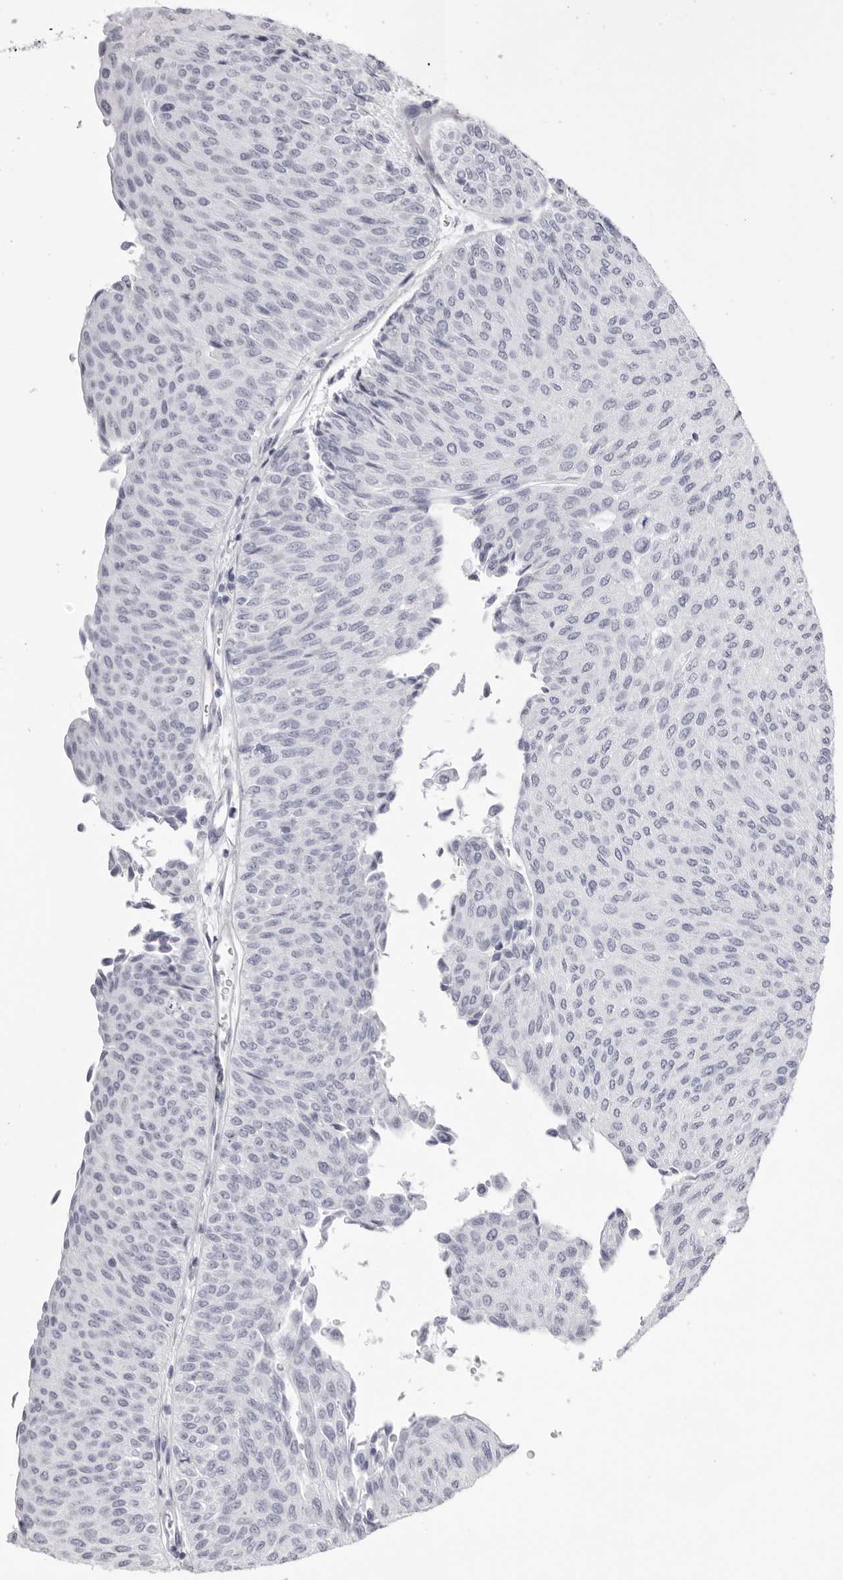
{"staining": {"intensity": "negative", "quantity": "none", "location": "none"}, "tissue": "urothelial cancer", "cell_type": "Tumor cells", "image_type": "cancer", "snomed": [{"axis": "morphology", "description": "Urothelial carcinoma, Low grade"}, {"axis": "topography", "description": "Urinary bladder"}], "caption": "DAB (3,3'-diaminobenzidine) immunohistochemical staining of urothelial cancer displays no significant staining in tumor cells. The staining was performed using DAB to visualize the protein expression in brown, while the nuclei were stained in blue with hematoxylin (Magnification: 20x).", "gene": "TMOD4", "patient": {"sex": "male", "age": 78}}